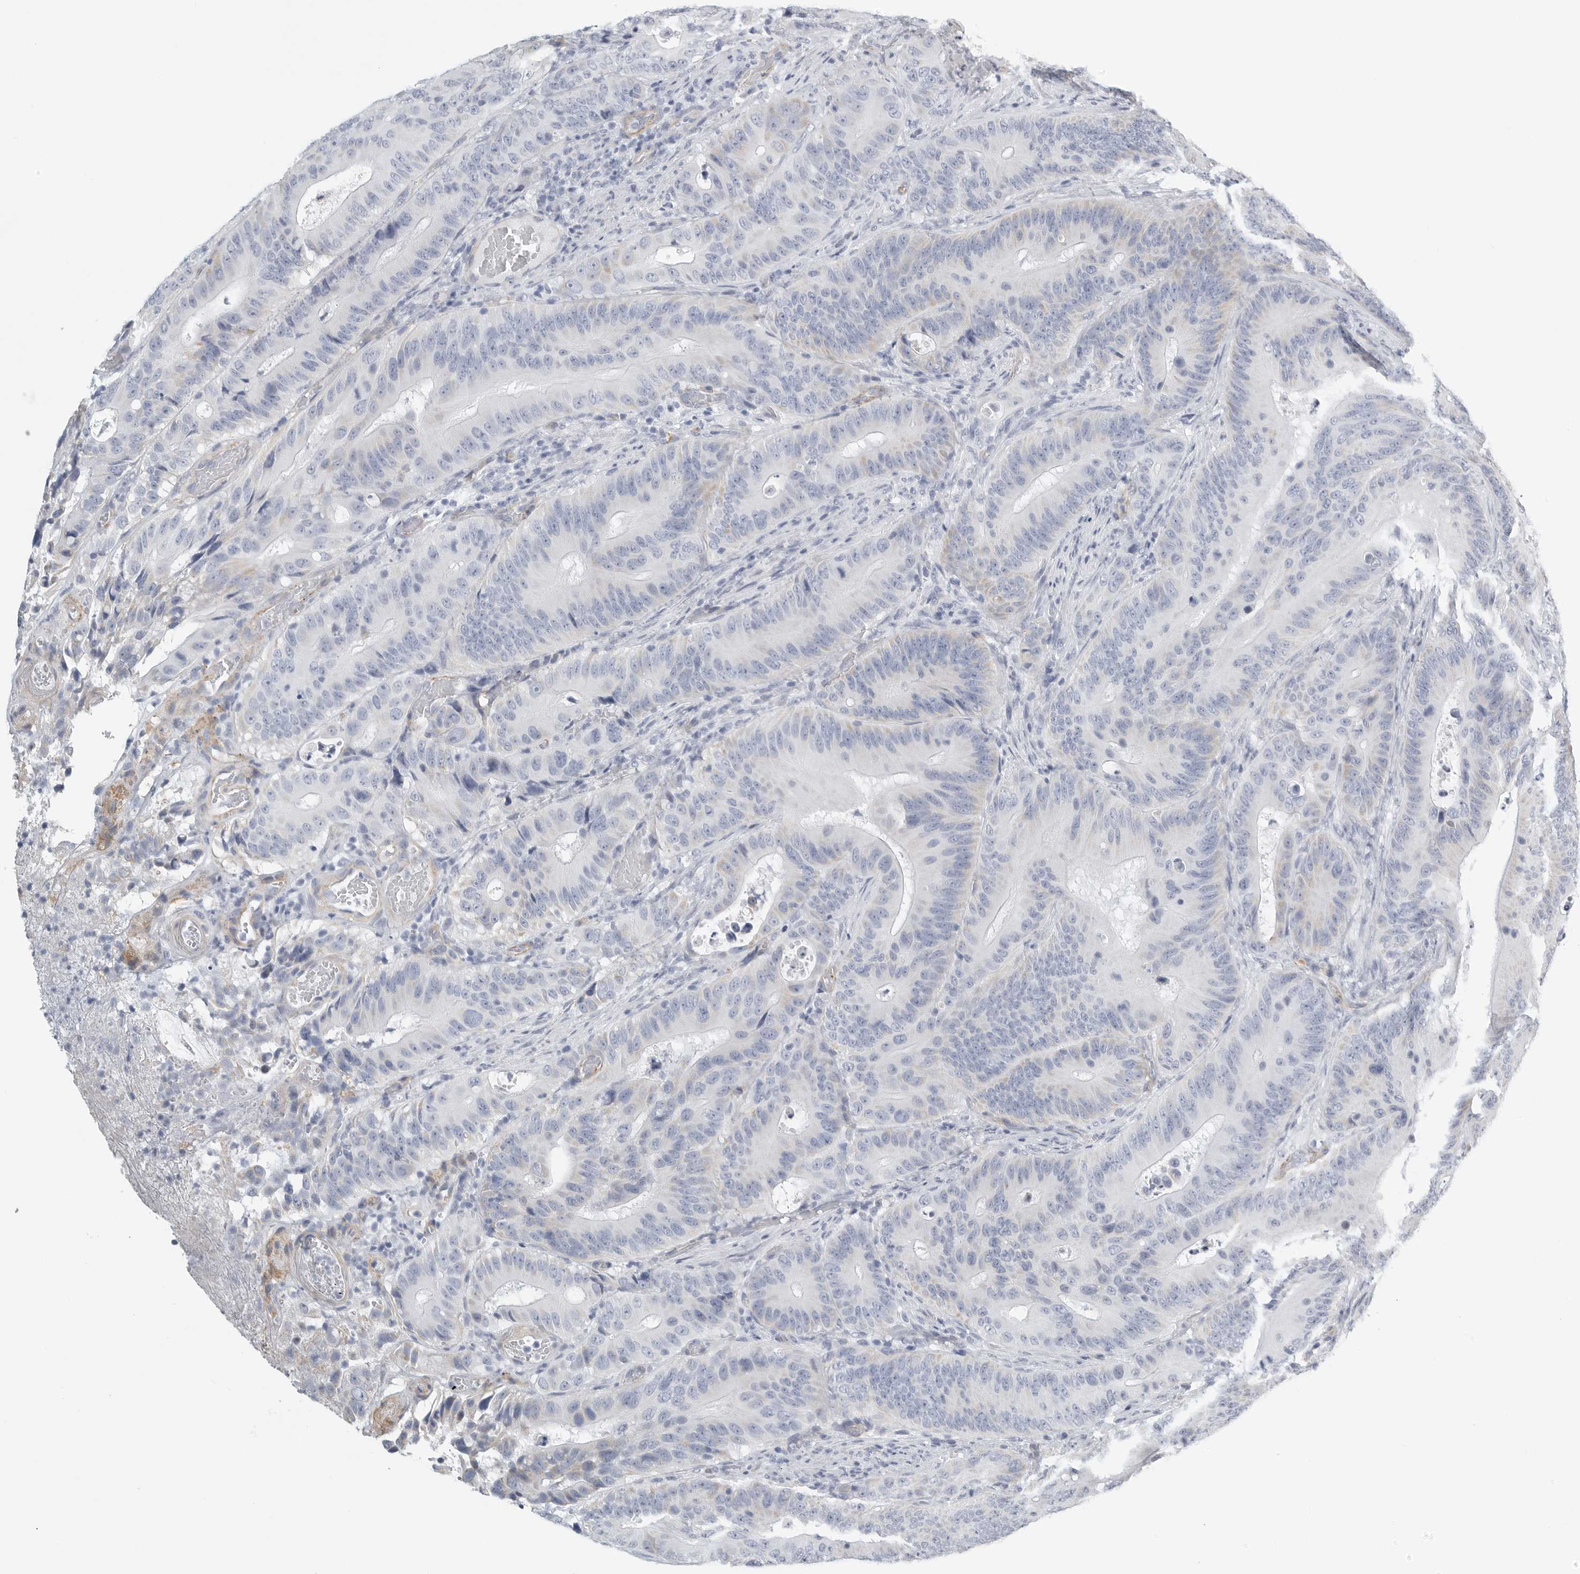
{"staining": {"intensity": "negative", "quantity": "none", "location": "none"}, "tissue": "colorectal cancer", "cell_type": "Tumor cells", "image_type": "cancer", "snomed": [{"axis": "morphology", "description": "Adenocarcinoma, NOS"}, {"axis": "topography", "description": "Colon"}], "caption": "IHC micrograph of adenocarcinoma (colorectal) stained for a protein (brown), which reveals no expression in tumor cells. (Stains: DAB (3,3'-diaminobenzidine) immunohistochemistry with hematoxylin counter stain, Microscopy: brightfield microscopy at high magnification).", "gene": "TNR", "patient": {"sex": "male", "age": 83}}